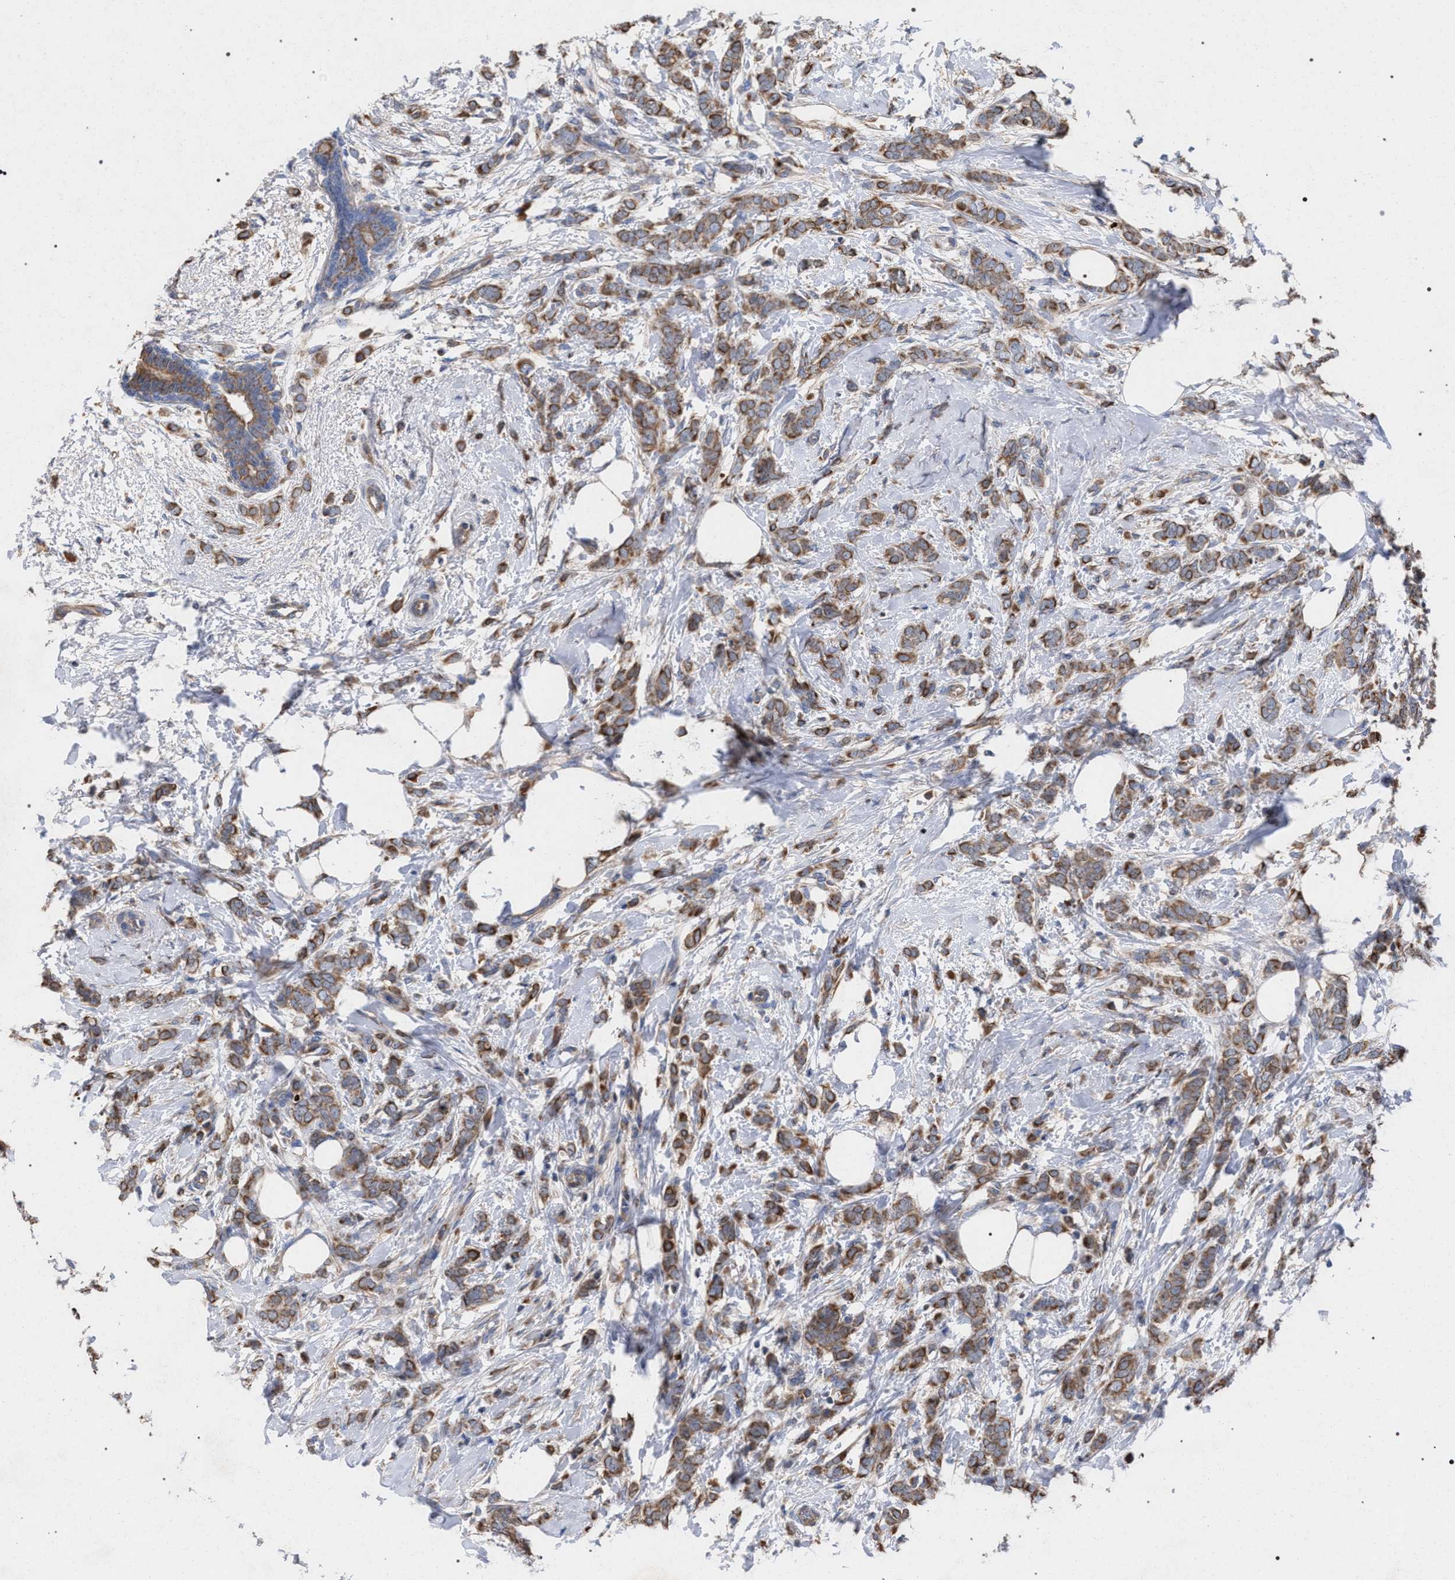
{"staining": {"intensity": "moderate", "quantity": ">75%", "location": "cytoplasmic/membranous"}, "tissue": "breast cancer", "cell_type": "Tumor cells", "image_type": "cancer", "snomed": [{"axis": "morphology", "description": "Lobular carcinoma, in situ"}, {"axis": "morphology", "description": "Lobular carcinoma"}, {"axis": "topography", "description": "Breast"}], "caption": "This photomicrograph shows immunohistochemistry staining of breast cancer, with medium moderate cytoplasmic/membranous expression in about >75% of tumor cells.", "gene": "BCL2L12", "patient": {"sex": "female", "age": 41}}